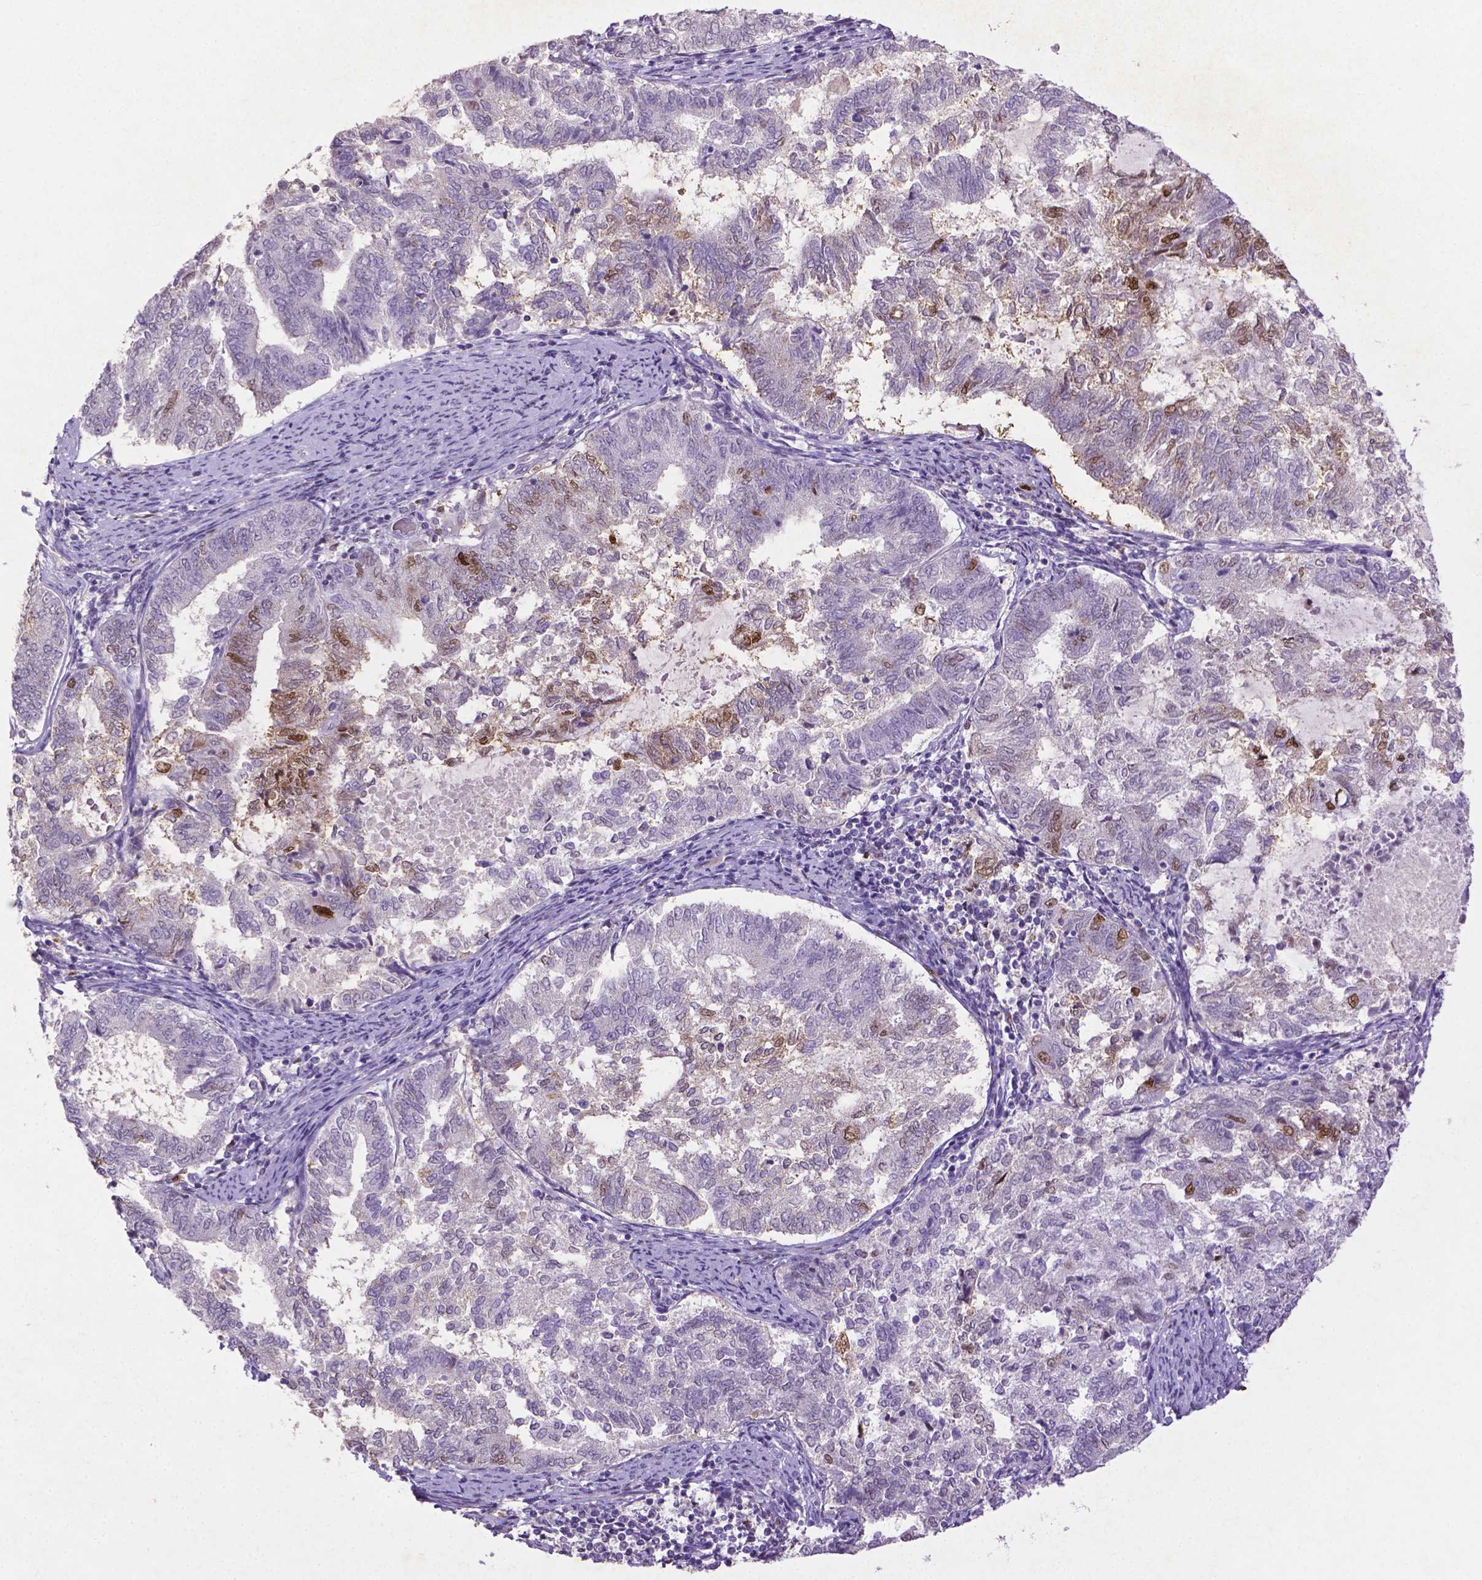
{"staining": {"intensity": "moderate", "quantity": "<25%", "location": "nuclear"}, "tissue": "endometrial cancer", "cell_type": "Tumor cells", "image_type": "cancer", "snomed": [{"axis": "morphology", "description": "Adenocarcinoma, NOS"}, {"axis": "topography", "description": "Endometrium"}], "caption": "Protein staining by immunohistochemistry exhibits moderate nuclear positivity in about <25% of tumor cells in endometrial adenocarcinoma.", "gene": "CDKN1A", "patient": {"sex": "female", "age": 65}}